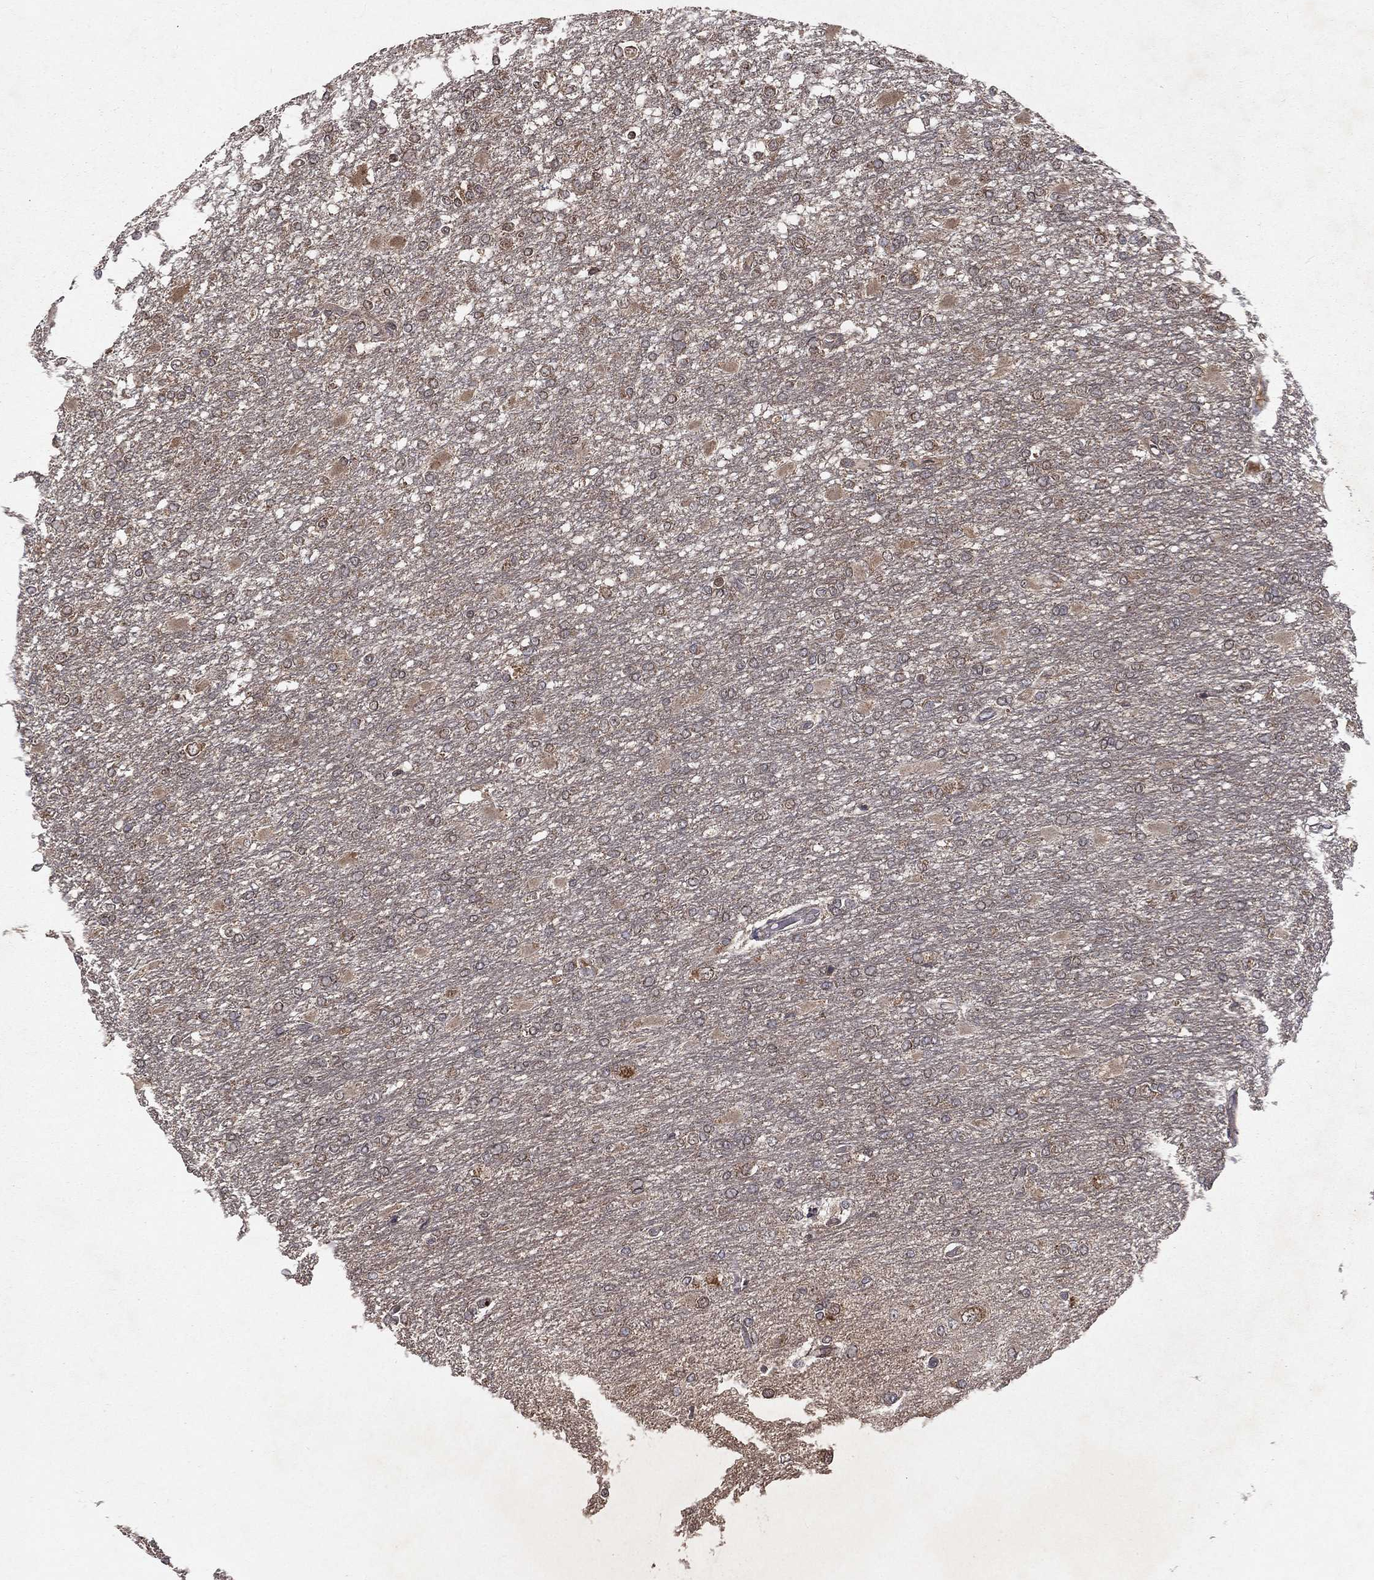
{"staining": {"intensity": "weak", "quantity": "25%-75%", "location": "cytoplasmic/membranous"}, "tissue": "glioma", "cell_type": "Tumor cells", "image_type": "cancer", "snomed": [{"axis": "morphology", "description": "Glioma, malignant, High grade"}, {"axis": "topography", "description": "Cerebral cortex"}], "caption": "Protein expression analysis of glioma displays weak cytoplasmic/membranous expression in approximately 25%-75% of tumor cells.", "gene": "ZDHHC15", "patient": {"sex": "male", "age": 79}}